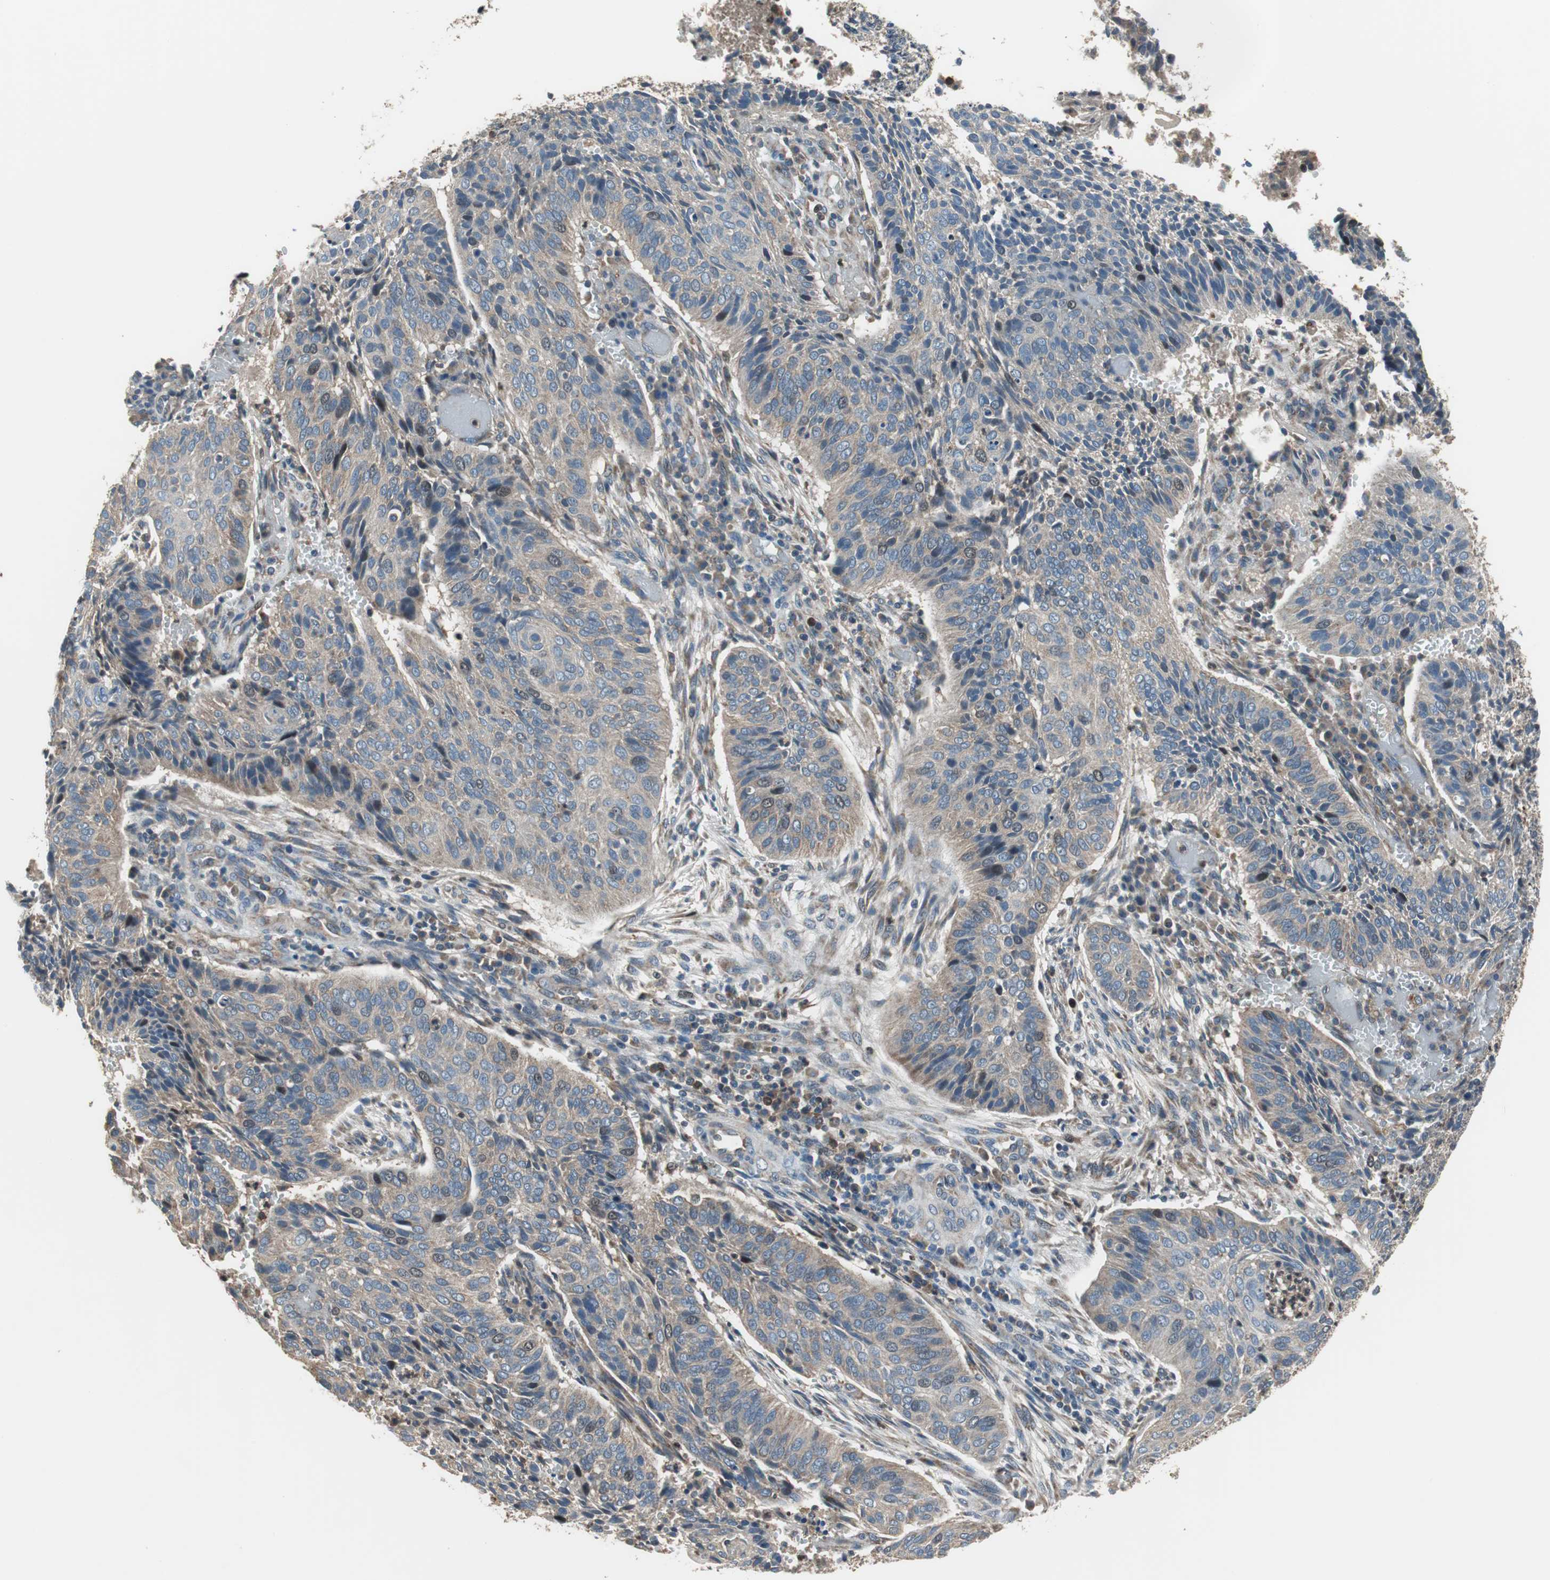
{"staining": {"intensity": "weak", "quantity": "25%-75%", "location": "cytoplasmic/membranous,nuclear"}, "tissue": "cervical cancer", "cell_type": "Tumor cells", "image_type": "cancer", "snomed": [{"axis": "morphology", "description": "Squamous cell carcinoma, NOS"}, {"axis": "topography", "description": "Cervix"}], "caption": "There is low levels of weak cytoplasmic/membranous and nuclear positivity in tumor cells of squamous cell carcinoma (cervical), as demonstrated by immunohistochemical staining (brown color).", "gene": "PI4KB", "patient": {"sex": "female", "age": 39}}